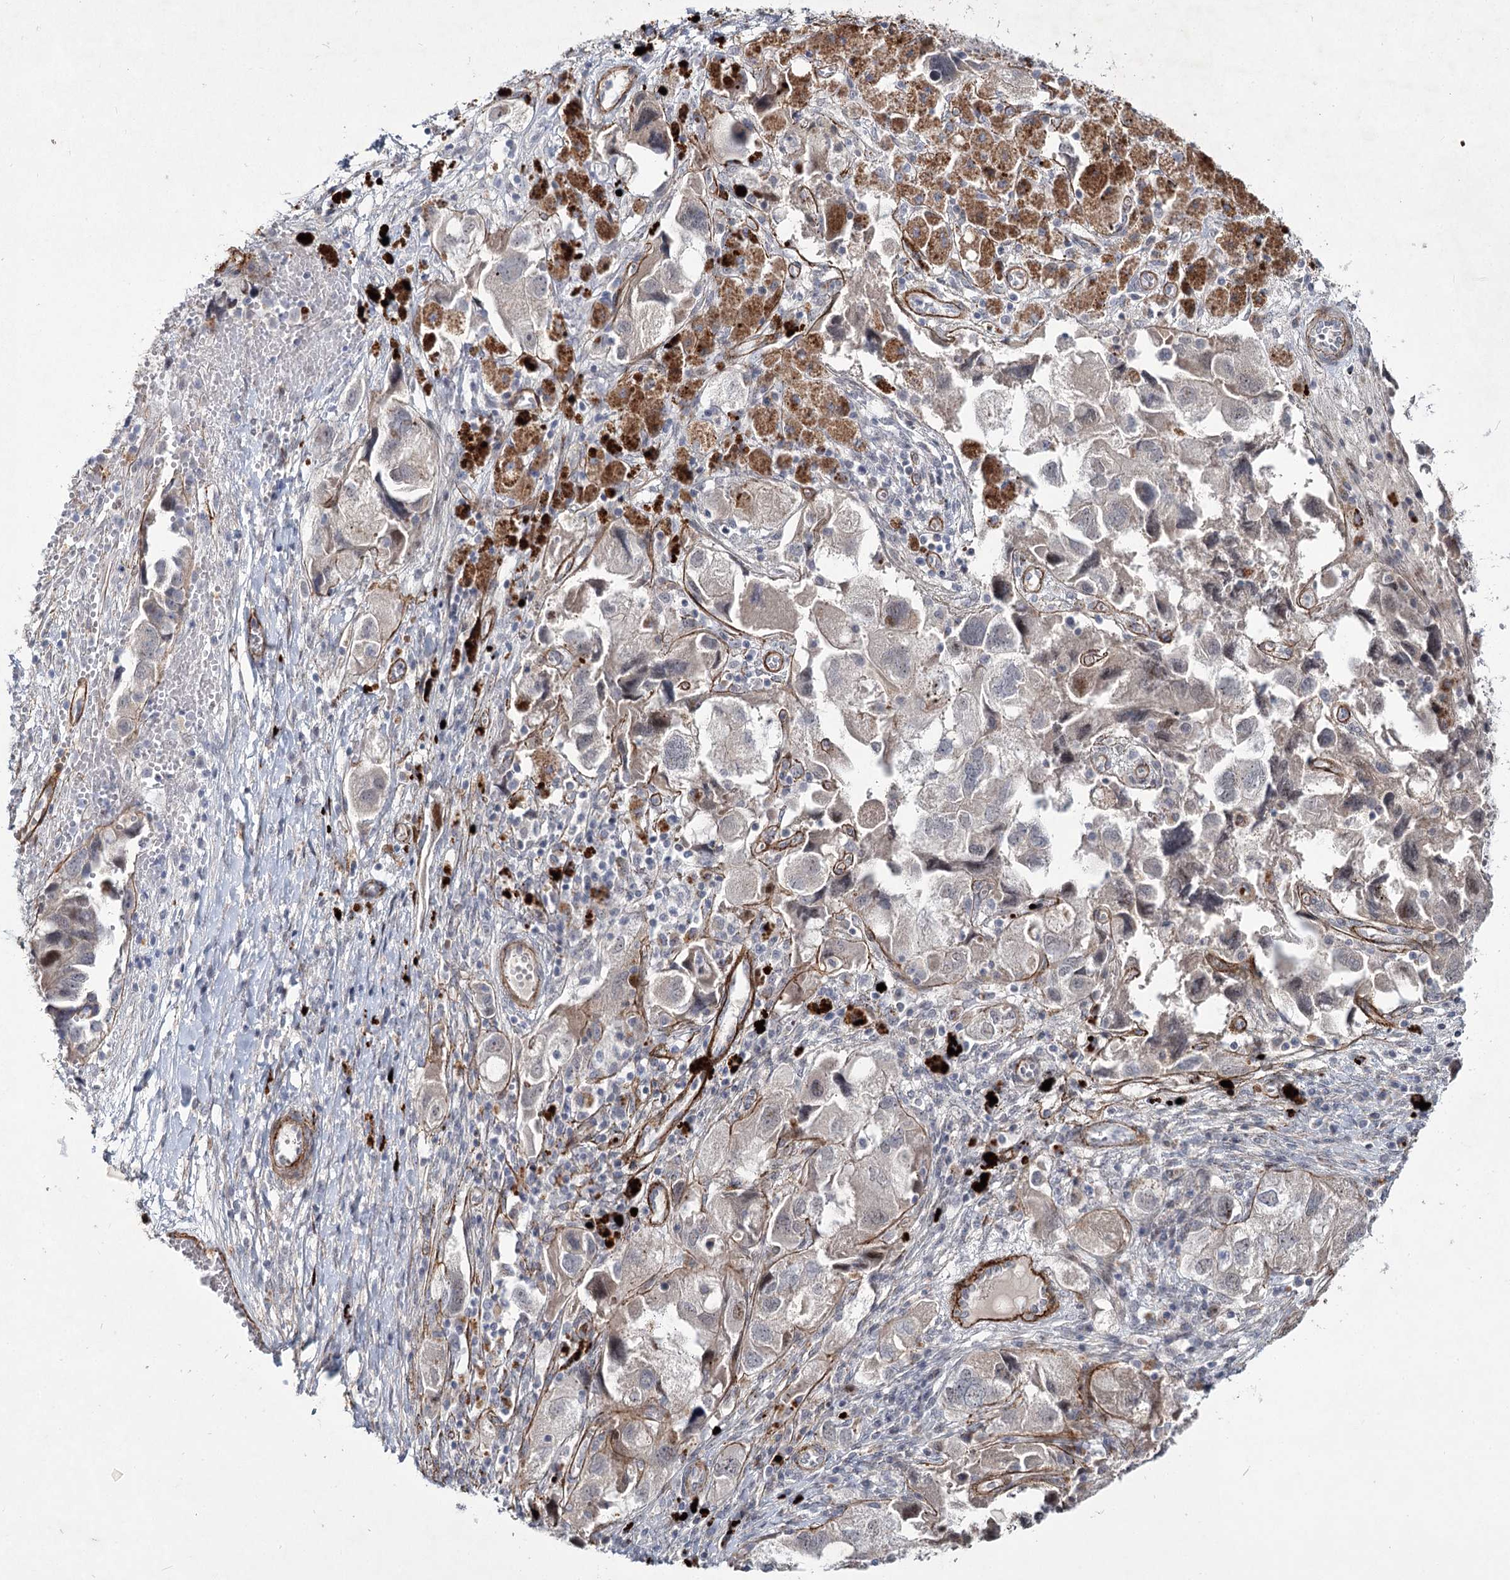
{"staining": {"intensity": "weak", "quantity": "<25%", "location": "cytoplasmic/membranous"}, "tissue": "ovarian cancer", "cell_type": "Tumor cells", "image_type": "cancer", "snomed": [{"axis": "morphology", "description": "Carcinoma, NOS"}, {"axis": "morphology", "description": "Cystadenocarcinoma, serous, NOS"}, {"axis": "topography", "description": "Ovary"}], "caption": "Immunohistochemistry (IHC) micrograph of human ovarian cancer (carcinoma) stained for a protein (brown), which exhibits no positivity in tumor cells.", "gene": "ATL2", "patient": {"sex": "female", "age": 69}}